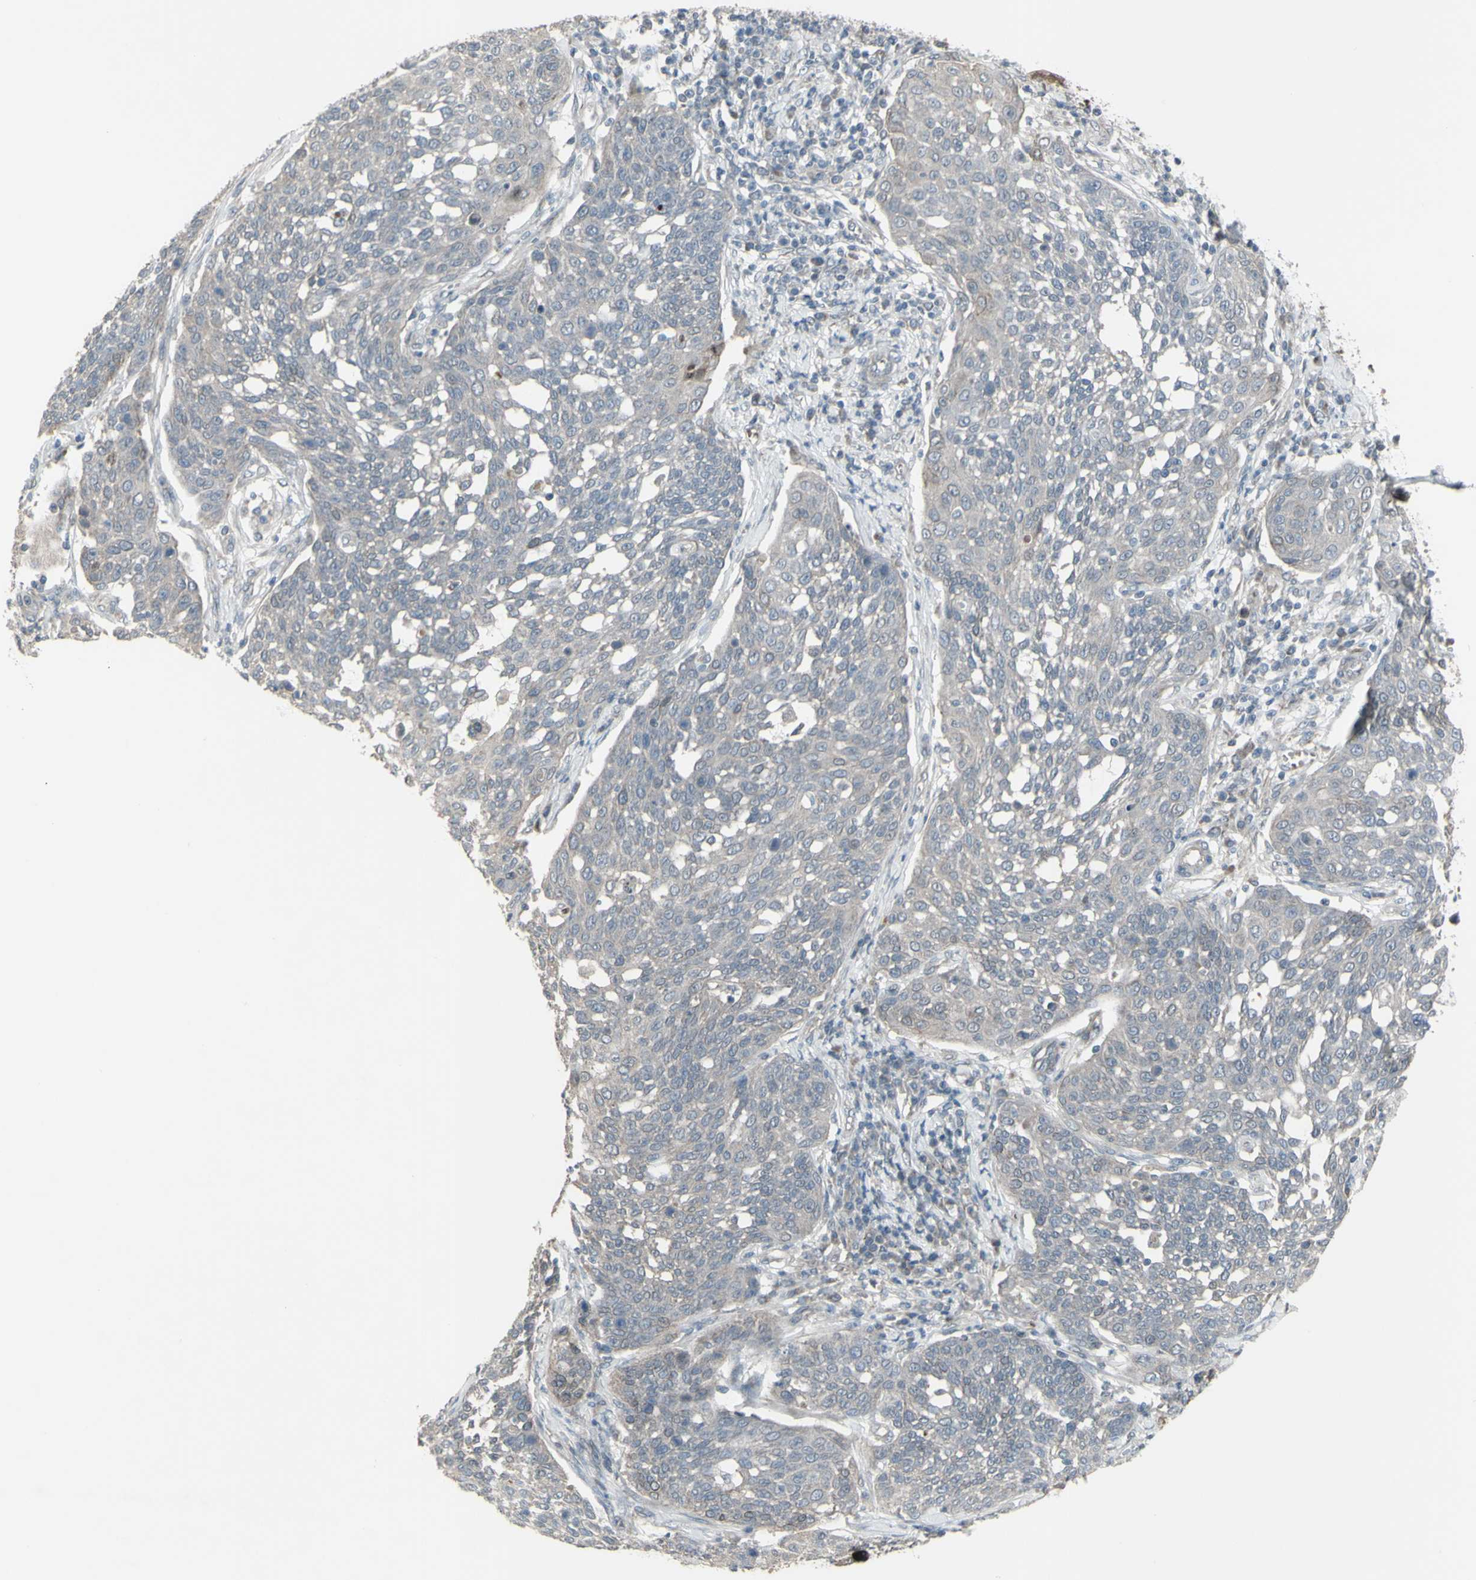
{"staining": {"intensity": "weak", "quantity": ">75%", "location": "cytoplasmic/membranous"}, "tissue": "cervical cancer", "cell_type": "Tumor cells", "image_type": "cancer", "snomed": [{"axis": "morphology", "description": "Squamous cell carcinoma, NOS"}, {"axis": "topography", "description": "Cervix"}], "caption": "Protein staining shows weak cytoplasmic/membranous staining in approximately >75% of tumor cells in cervical cancer.", "gene": "GRAMD1B", "patient": {"sex": "female", "age": 34}}